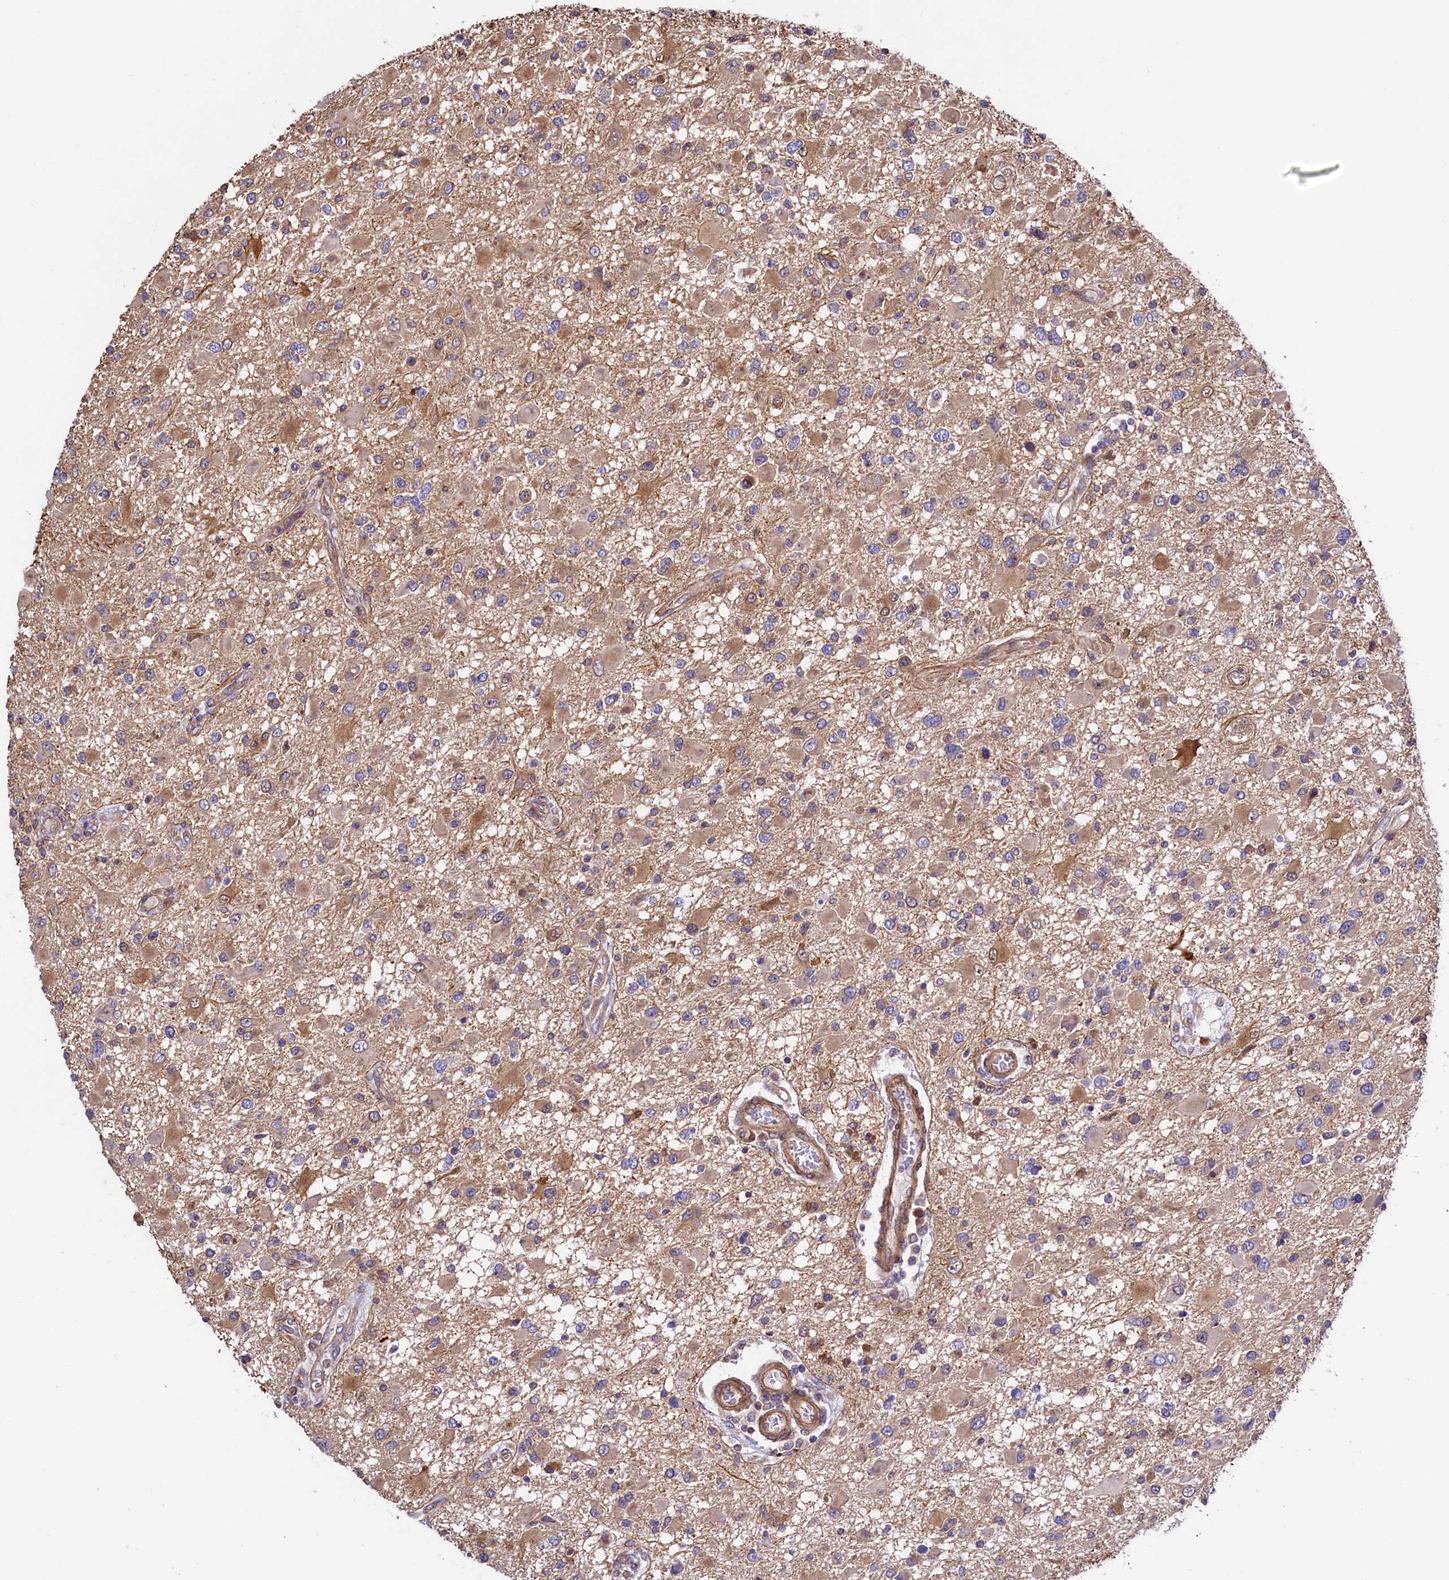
{"staining": {"intensity": "weak", "quantity": "<25%", "location": "cytoplasmic/membranous"}, "tissue": "glioma", "cell_type": "Tumor cells", "image_type": "cancer", "snomed": [{"axis": "morphology", "description": "Glioma, malignant, High grade"}, {"axis": "topography", "description": "Brain"}], "caption": "The micrograph reveals no significant staining in tumor cells of glioma.", "gene": "ATXN2L", "patient": {"sex": "male", "age": 53}}